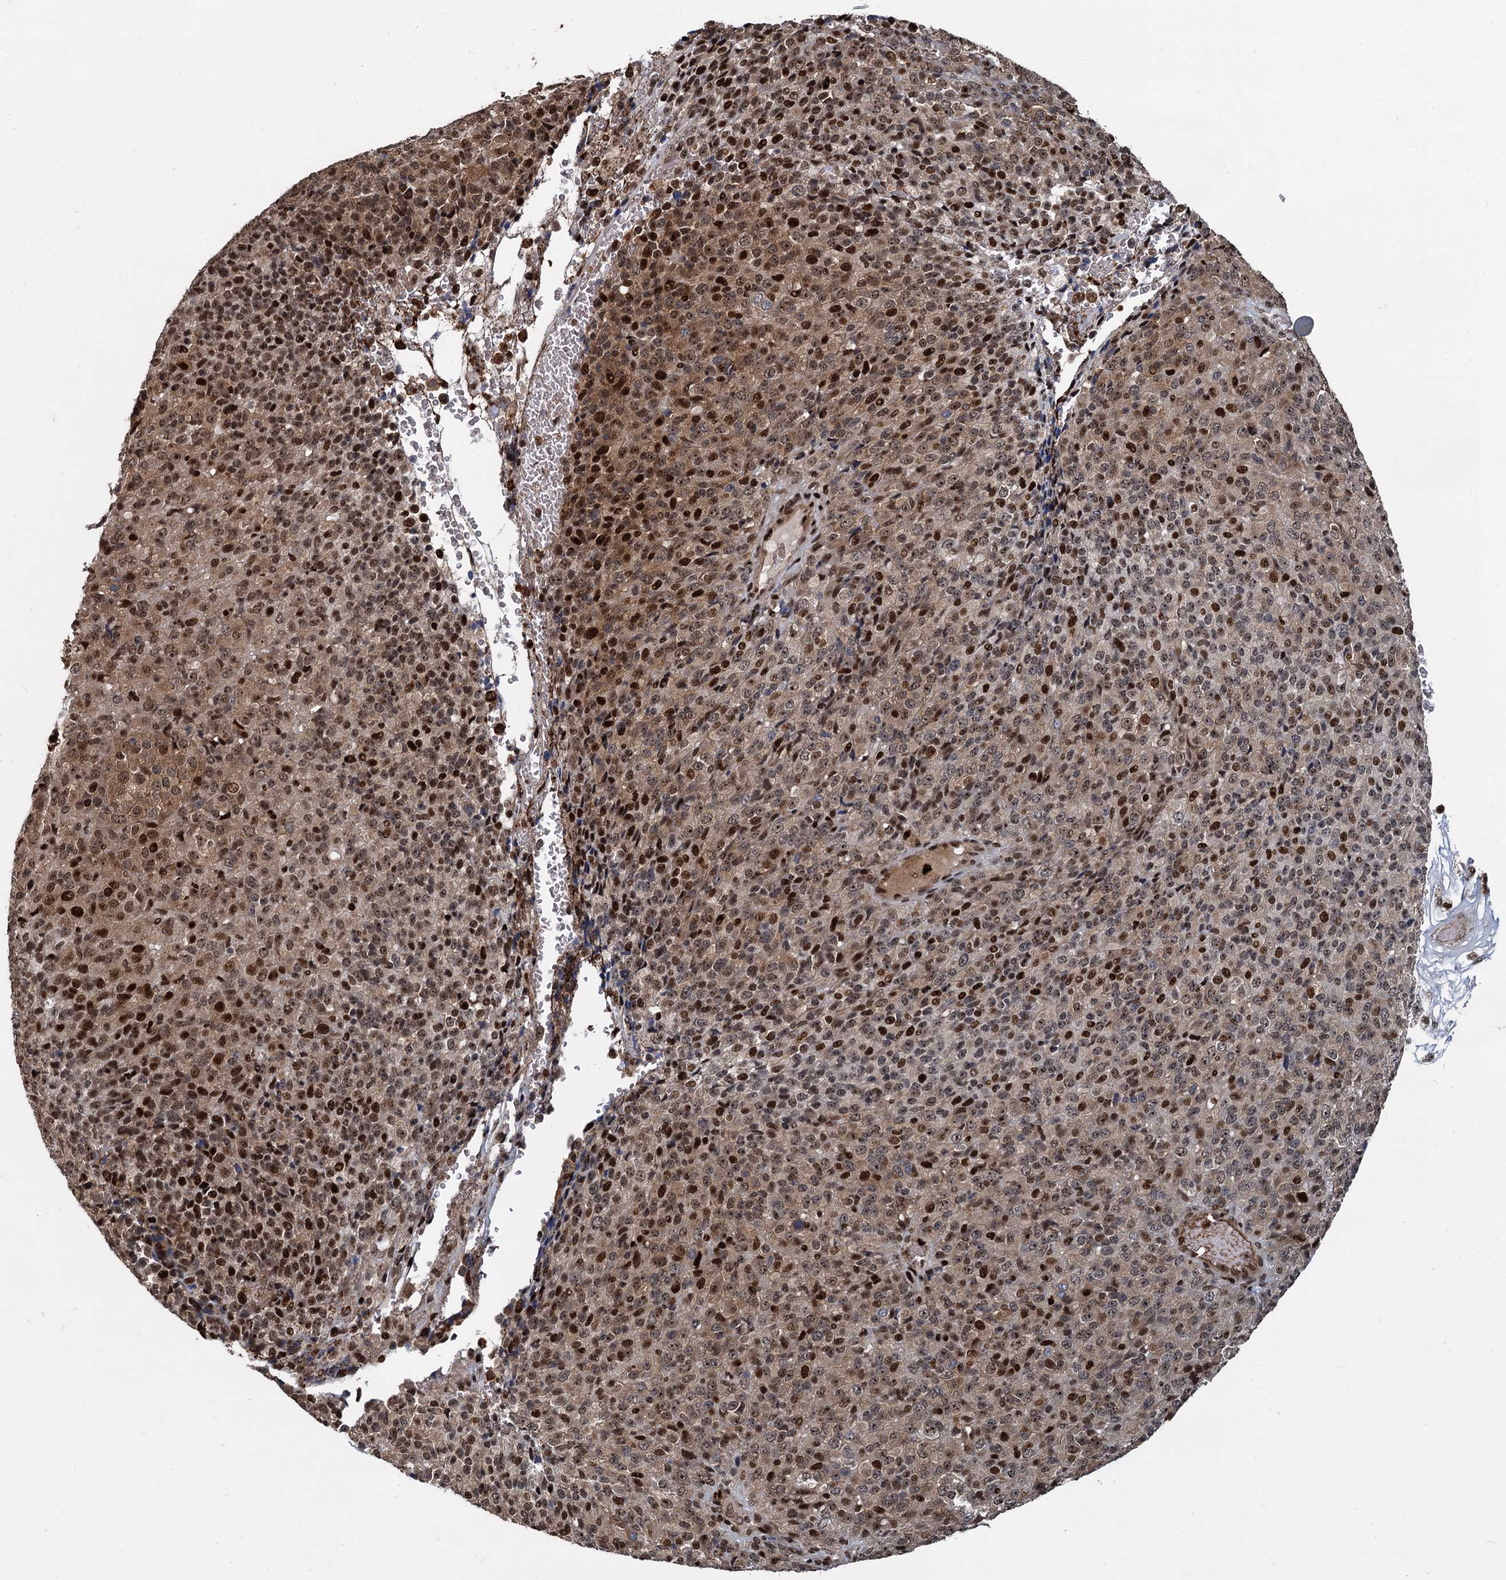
{"staining": {"intensity": "strong", "quantity": ">75%", "location": "nuclear"}, "tissue": "melanoma", "cell_type": "Tumor cells", "image_type": "cancer", "snomed": [{"axis": "morphology", "description": "Malignant melanoma, Metastatic site"}, {"axis": "topography", "description": "Brain"}], "caption": "The immunohistochemical stain highlights strong nuclear staining in tumor cells of malignant melanoma (metastatic site) tissue. (Stains: DAB in brown, nuclei in blue, Microscopy: brightfield microscopy at high magnification).", "gene": "ANKRD49", "patient": {"sex": "female", "age": 56}}